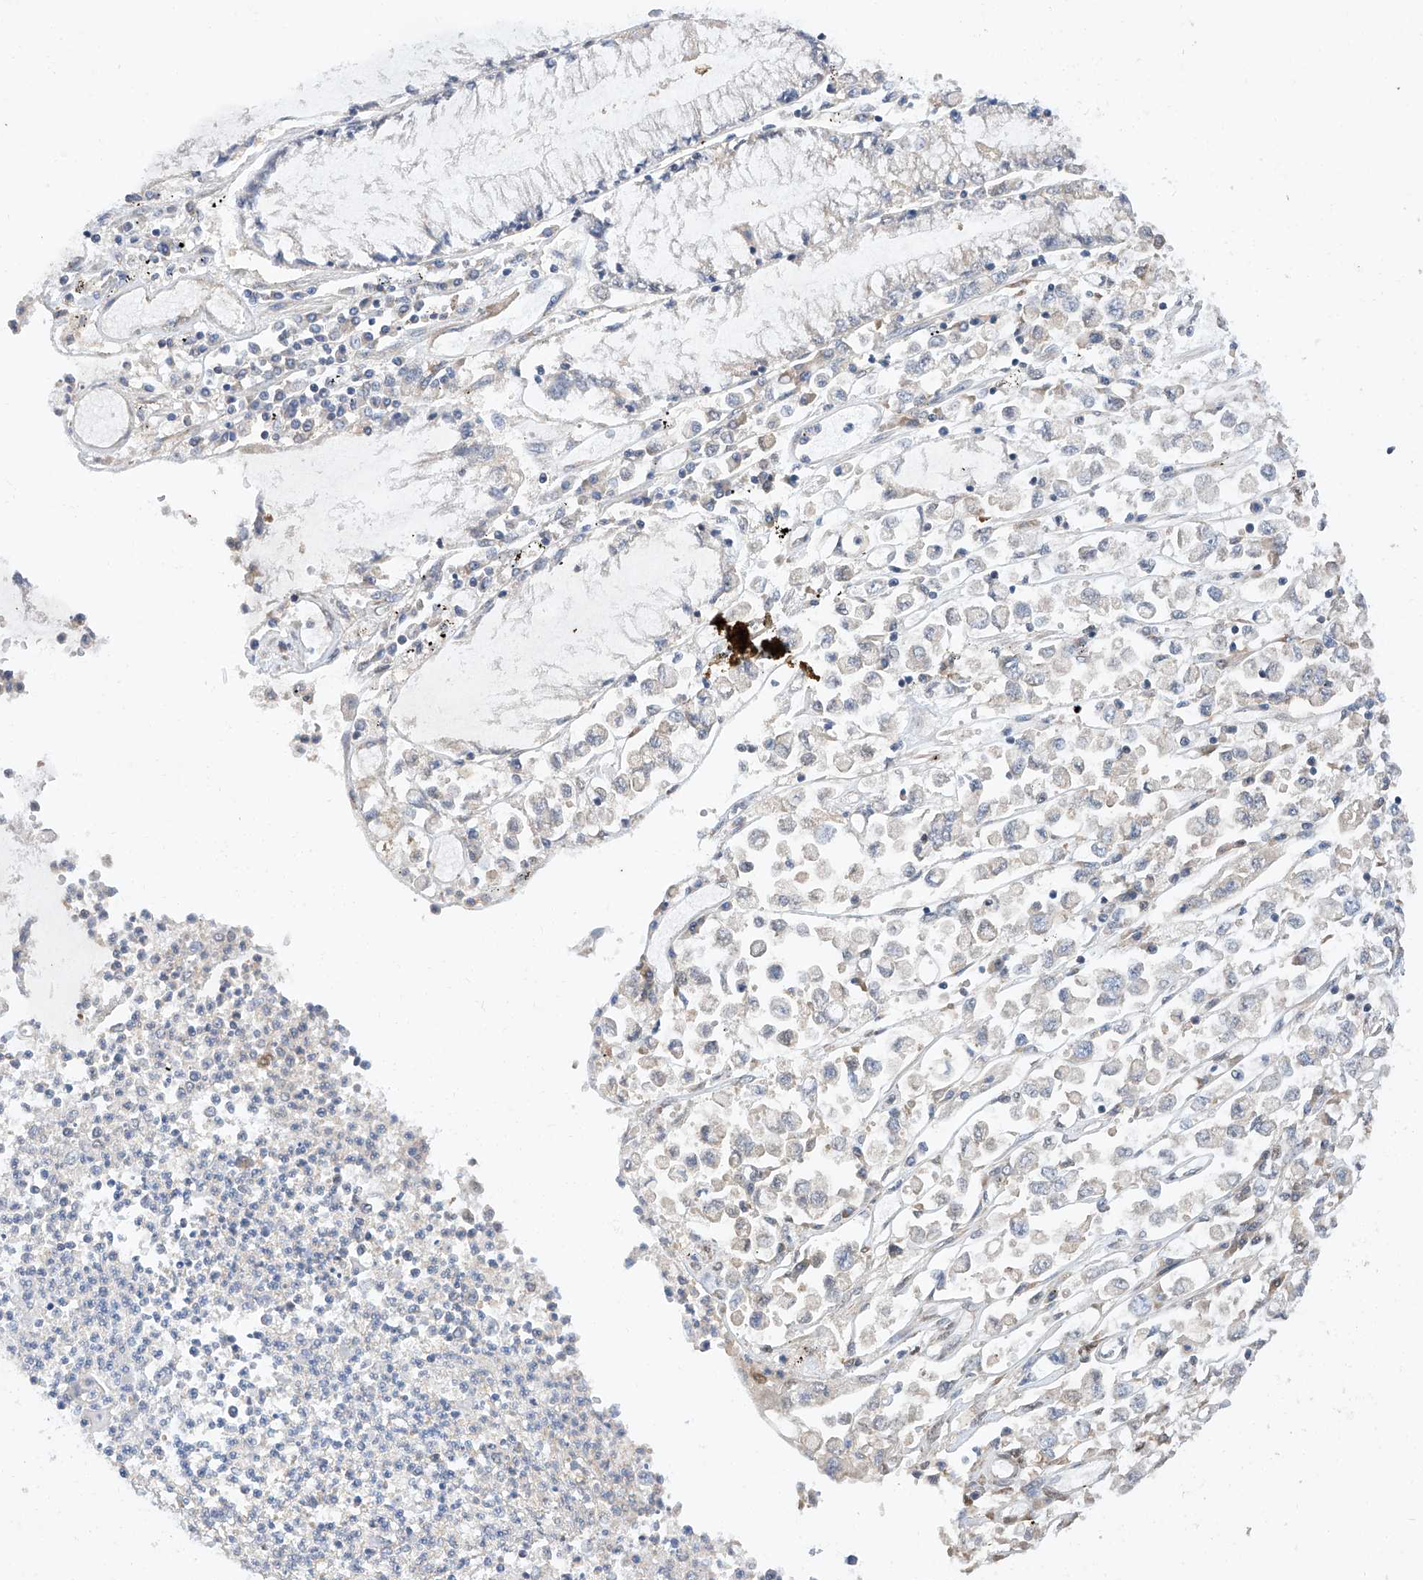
{"staining": {"intensity": "negative", "quantity": "none", "location": "none"}, "tissue": "stomach cancer", "cell_type": "Tumor cells", "image_type": "cancer", "snomed": [{"axis": "morphology", "description": "Adenocarcinoma, NOS"}, {"axis": "topography", "description": "Stomach"}], "caption": "Tumor cells are negative for brown protein staining in stomach cancer (adenocarcinoma).", "gene": "ZSCAN4", "patient": {"sex": "female", "age": 76}}